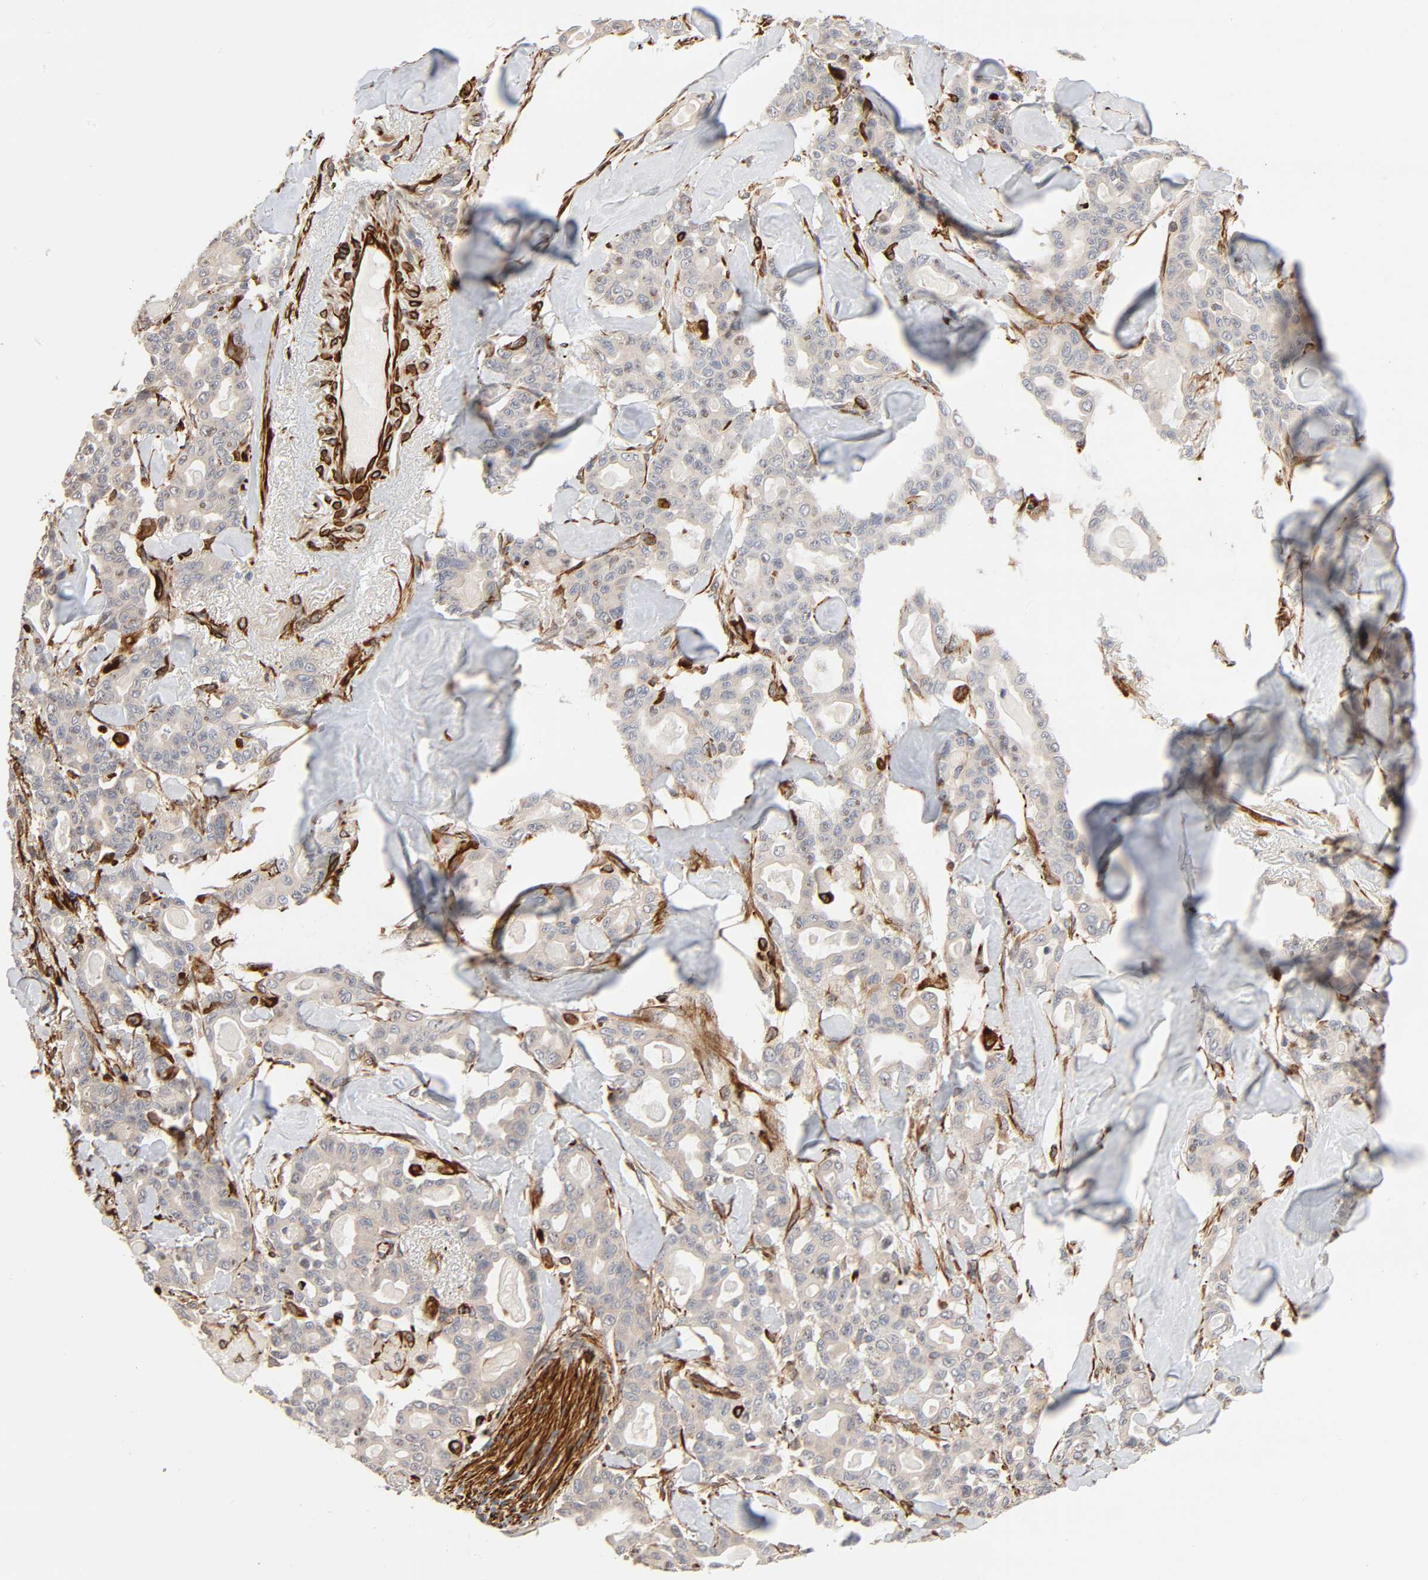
{"staining": {"intensity": "moderate", "quantity": ">75%", "location": "cytoplasmic/membranous"}, "tissue": "pancreatic cancer", "cell_type": "Tumor cells", "image_type": "cancer", "snomed": [{"axis": "morphology", "description": "Adenocarcinoma, NOS"}, {"axis": "topography", "description": "Pancreas"}], "caption": "Moderate cytoplasmic/membranous expression is seen in about >75% of tumor cells in pancreatic cancer.", "gene": "FAM118A", "patient": {"sex": "male", "age": 63}}